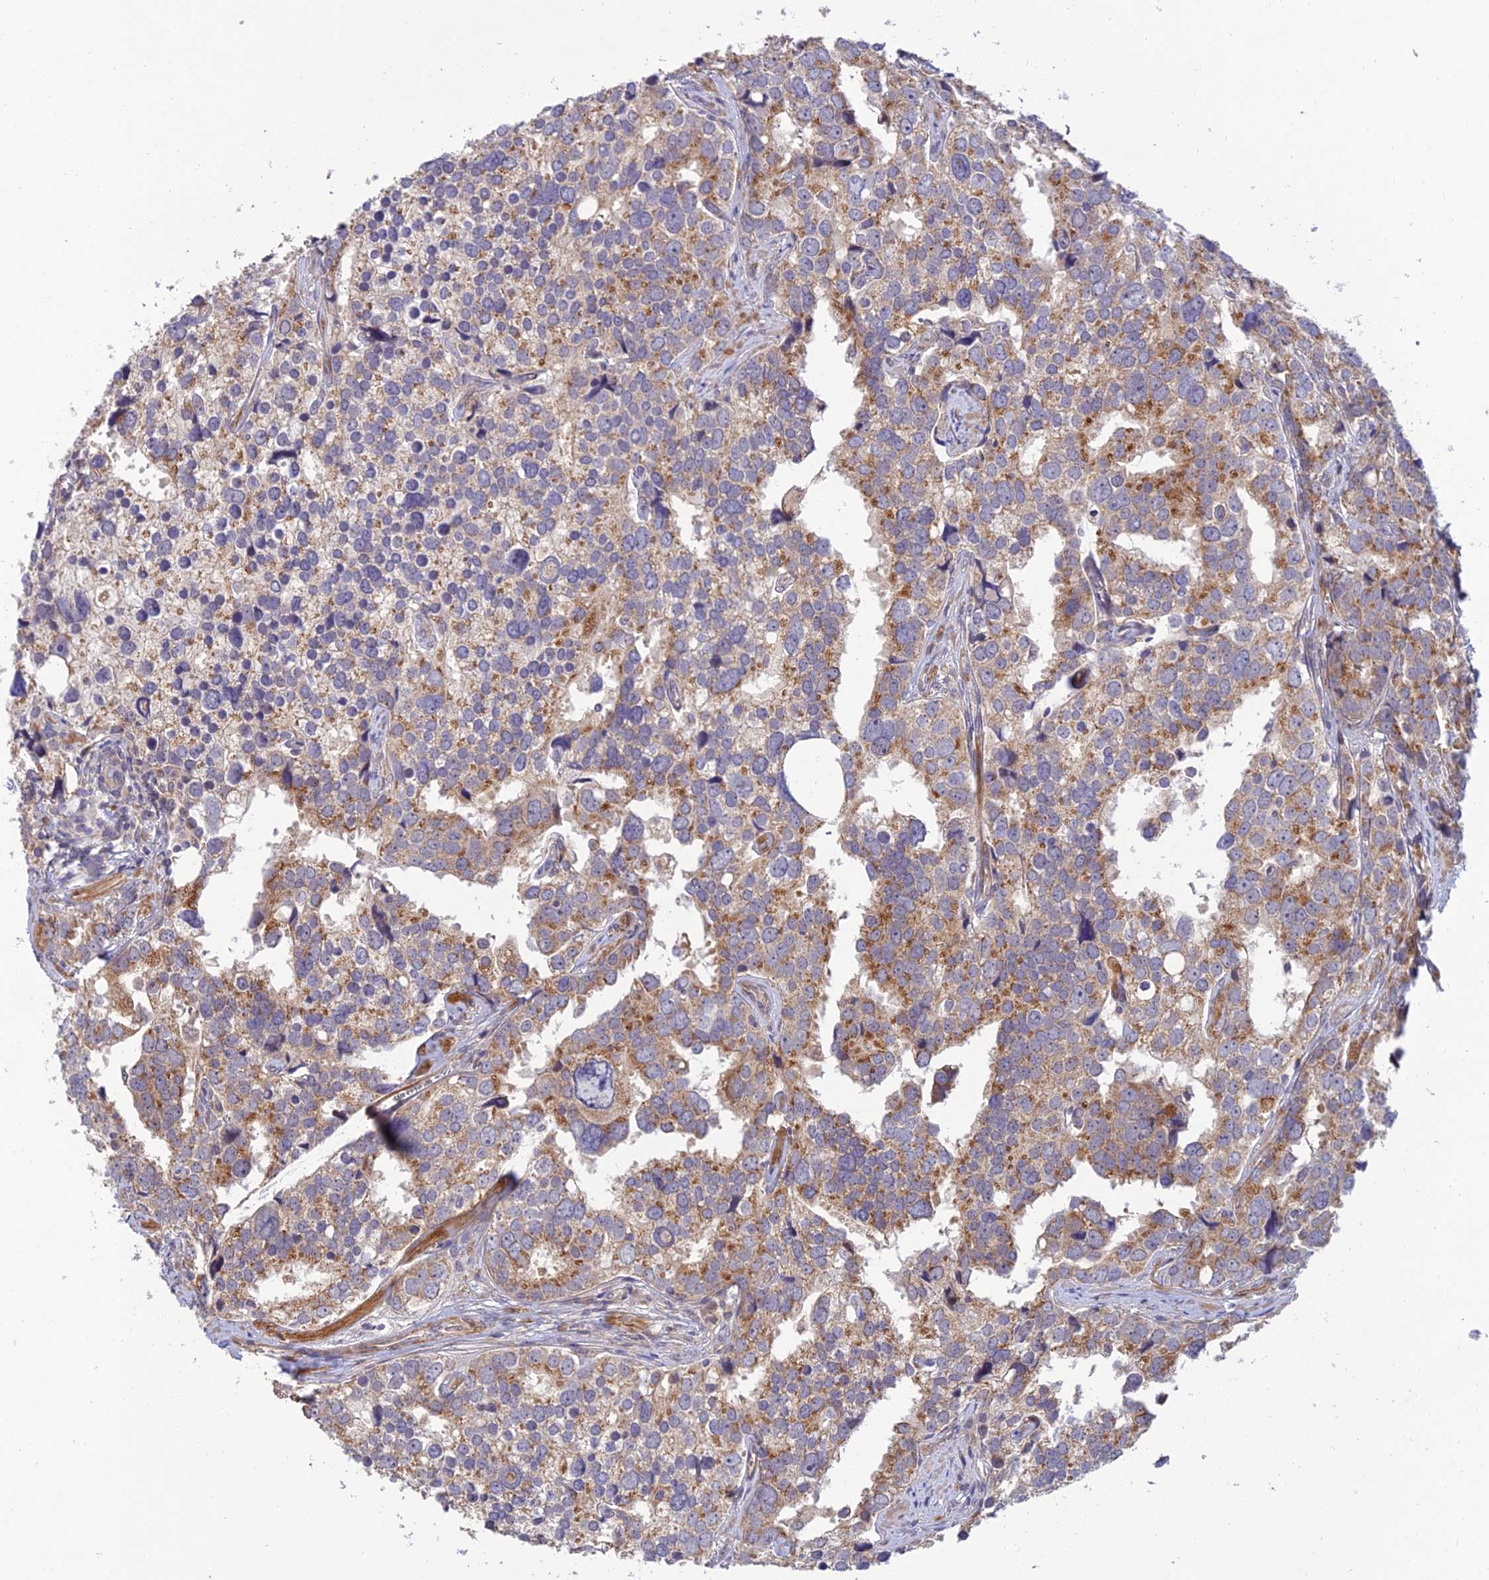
{"staining": {"intensity": "moderate", "quantity": "25%-75%", "location": "cytoplasmic/membranous"}, "tissue": "prostate cancer", "cell_type": "Tumor cells", "image_type": "cancer", "snomed": [{"axis": "morphology", "description": "Adenocarcinoma, High grade"}, {"axis": "topography", "description": "Prostate"}], "caption": "Human prostate cancer stained for a protein (brown) demonstrates moderate cytoplasmic/membranous positive expression in about 25%-75% of tumor cells.", "gene": "C3orf20", "patient": {"sex": "male", "age": 71}}